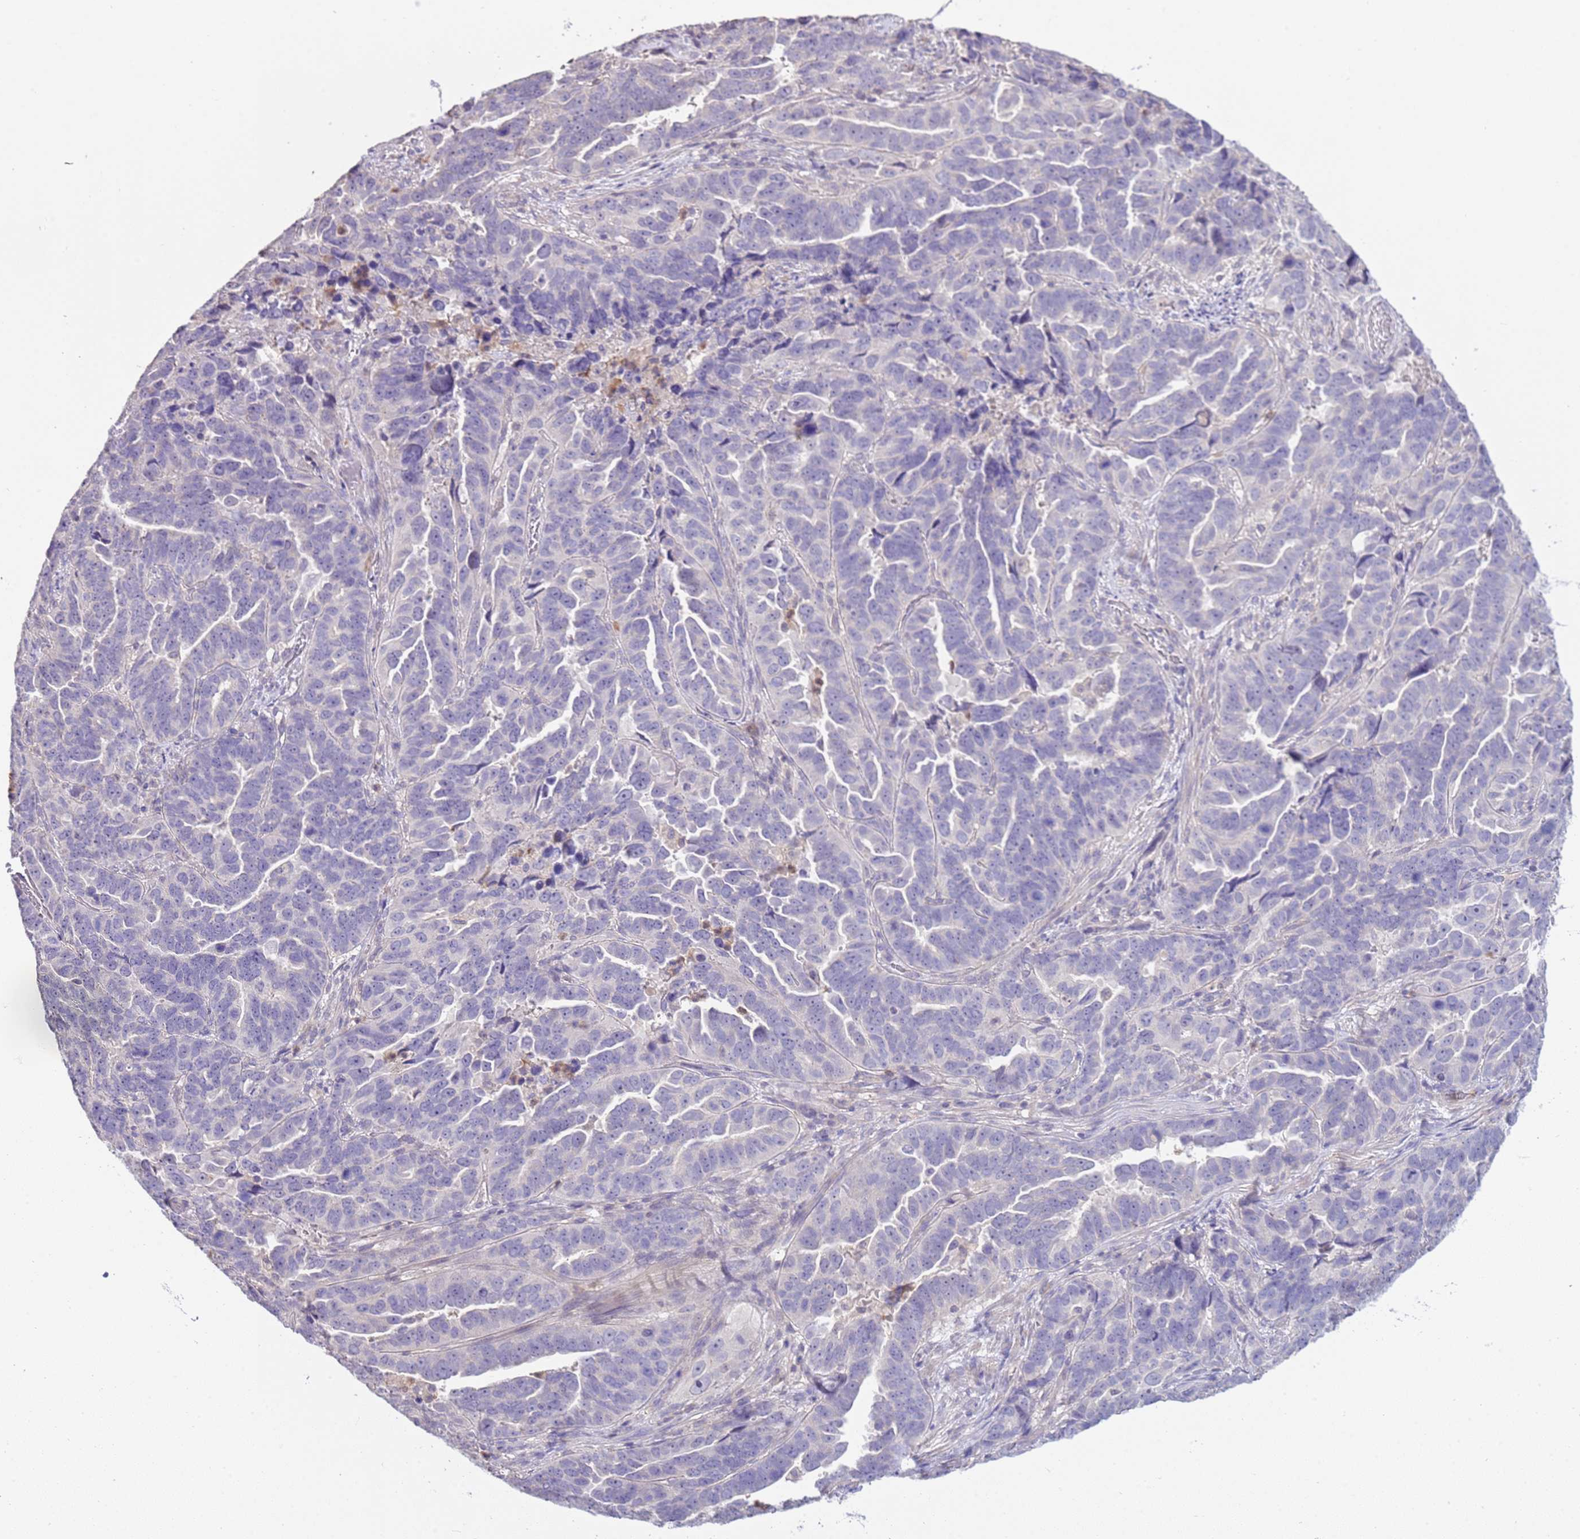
{"staining": {"intensity": "negative", "quantity": "none", "location": "none"}, "tissue": "endometrial cancer", "cell_type": "Tumor cells", "image_type": "cancer", "snomed": [{"axis": "morphology", "description": "Adenocarcinoma, NOS"}, {"axis": "topography", "description": "Endometrium"}], "caption": "Adenocarcinoma (endometrial) was stained to show a protein in brown. There is no significant expression in tumor cells.", "gene": "IL2RG", "patient": {"sex": "female", "age": 65}}